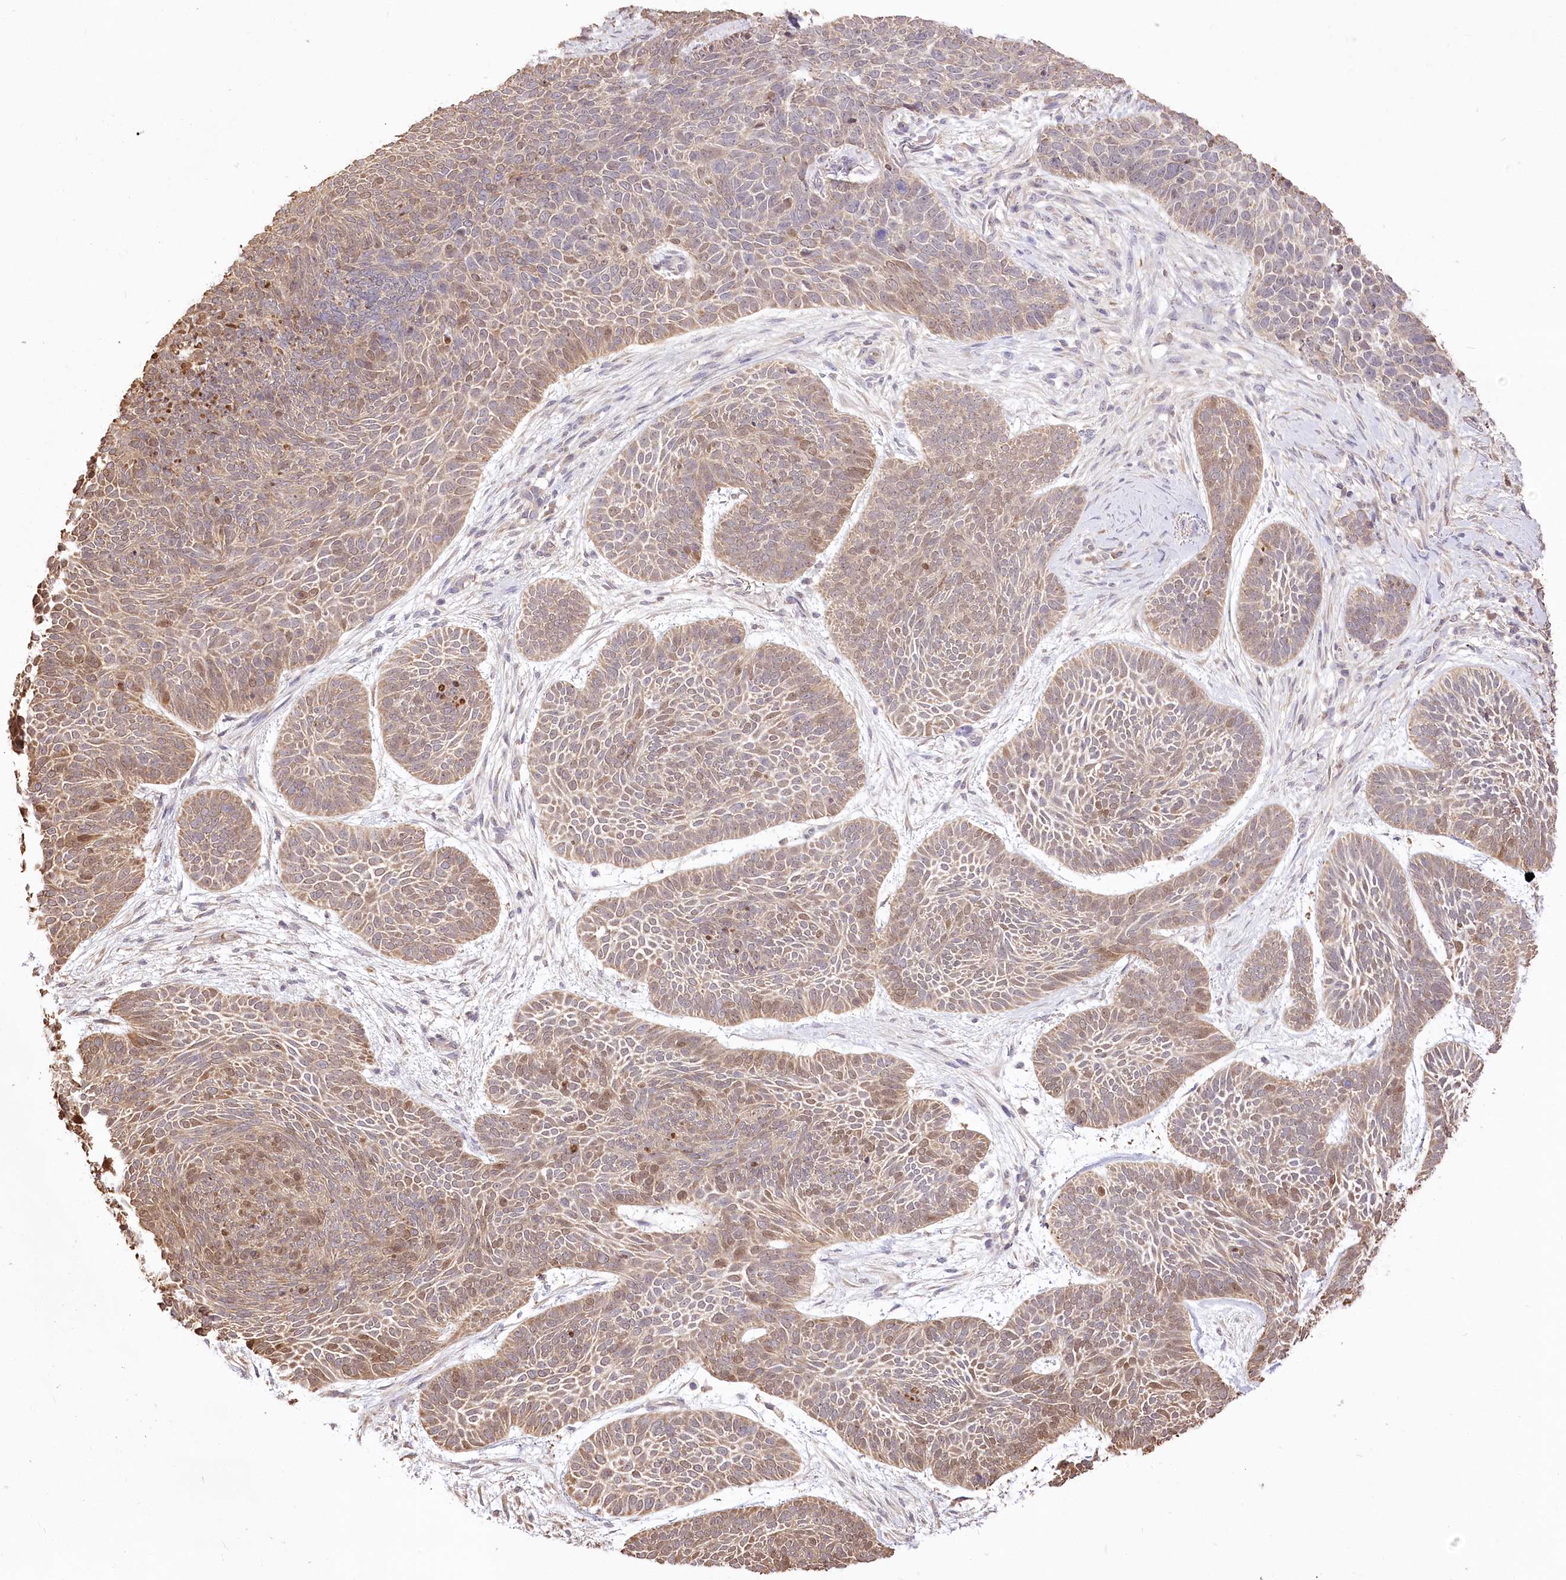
{"staining": {"intensity": "moderate", "quantity": "25%-75%", "location": "cytoplasmic/membranous"}, "tissue": "skin cancer", "cell_type": "Tumor cells", "image_type": "cancer", "snomed": [{"axis": "morphology", "description": "Basal cell carcinoma"}, {"axis": "topography", "description": "Skin"}], "caption": "Moderate cytoplasmic/membranous staining for a protein is appreciated in approximately 25%-75% of tumor cells of skin basal cell carcinoma using IHC.", "gene": "R3HDM2", "patient": {"sex": "male", "age": 85}}